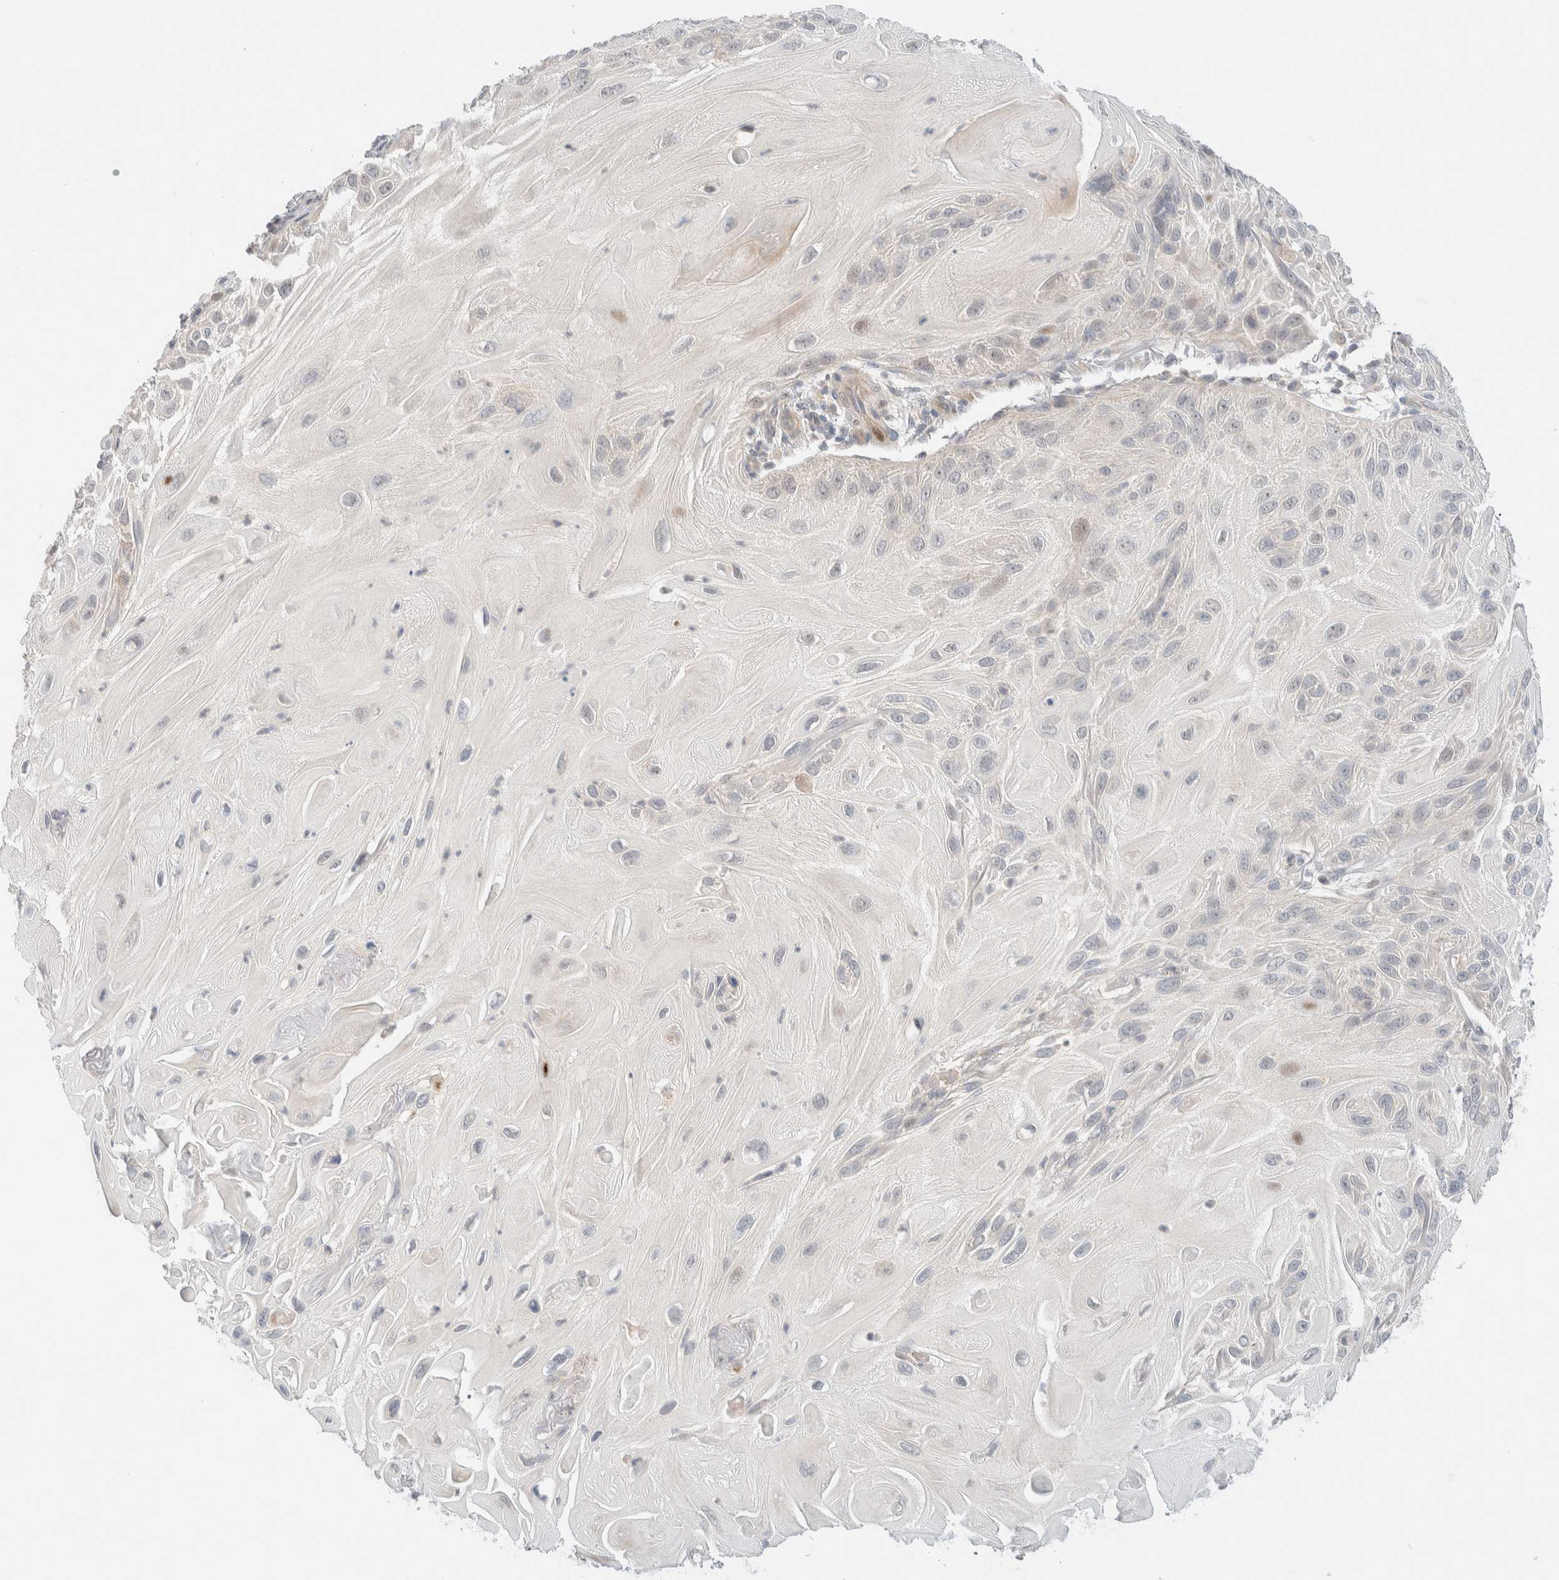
{"staining": {"intensity": "negative", "quantity": "none", "location": "none"}, "tissue": "skin cancer", "cell_type": "Tumor cells", "image_type": "cancer", "snomed": [{"axis": "morphology", "description": "Squamous cell carcinoma, NOS"}, {"axis": "topography", "description": "Skin"}], "caption": "Immunohistochemistry (IHC) histopathology image of human squamous cell carcinoma (skin) stained for a protein (brown), which shows no expression in tumor cells.", "gene": "CHKA", "patient": {"sex": "female", "age": 77}}